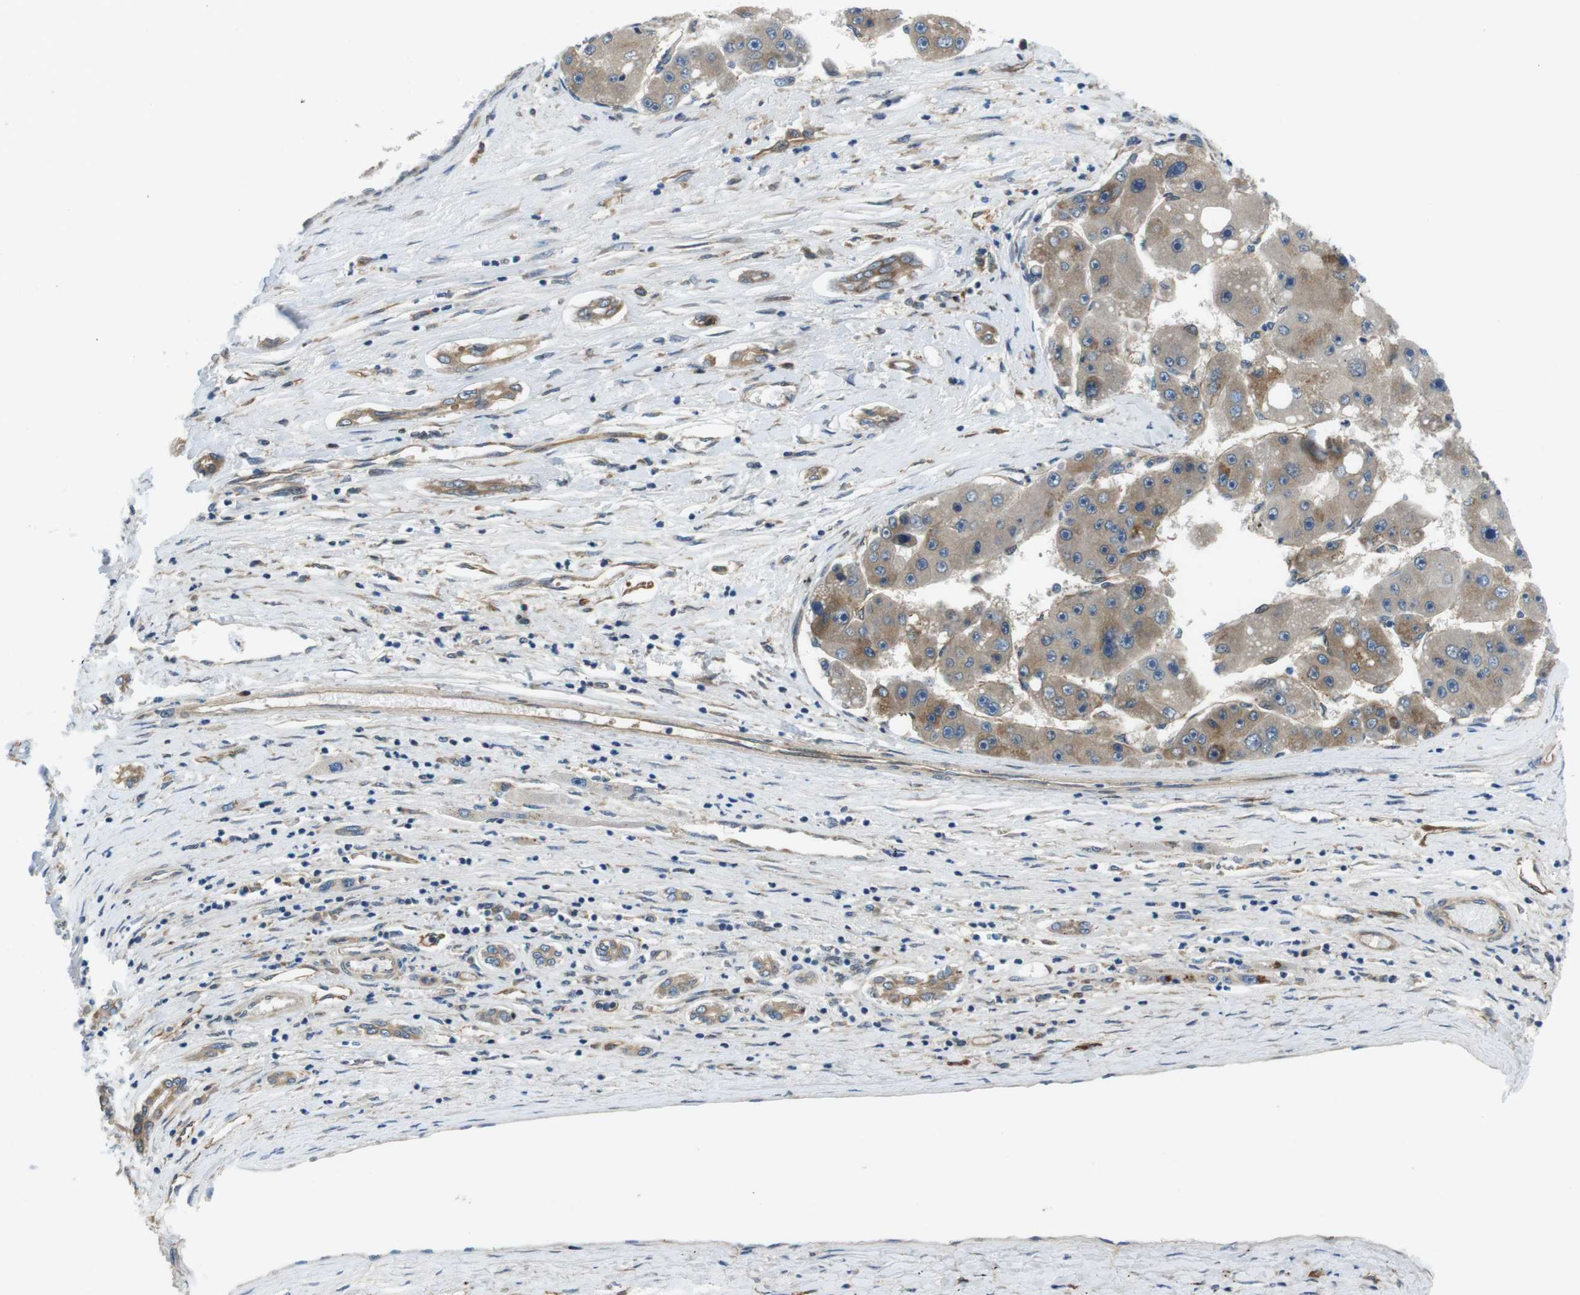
{"staining": {"intensity": "moderate", "quantity": "<25%", "location": "cytoplasmic/membranous"}, "tissue": "liver cancer", "cell_type": "Tumor cells", "image_type": "cancer", "snomed": [{"axis": "morphology", "description": "Carcinoma, Hepatocellular, NOS"}, {"axis": "topography", "description": "Liver"}], "caption": "Hepatocellular carcinoma (liver) was stained to show a protein in brown. There is low levels of moderate cytoplasmic/membranous staining in approximately <25% of tumor cells.", "gene": "PALD1", "patient": {"sex": "female", "age": 61}}